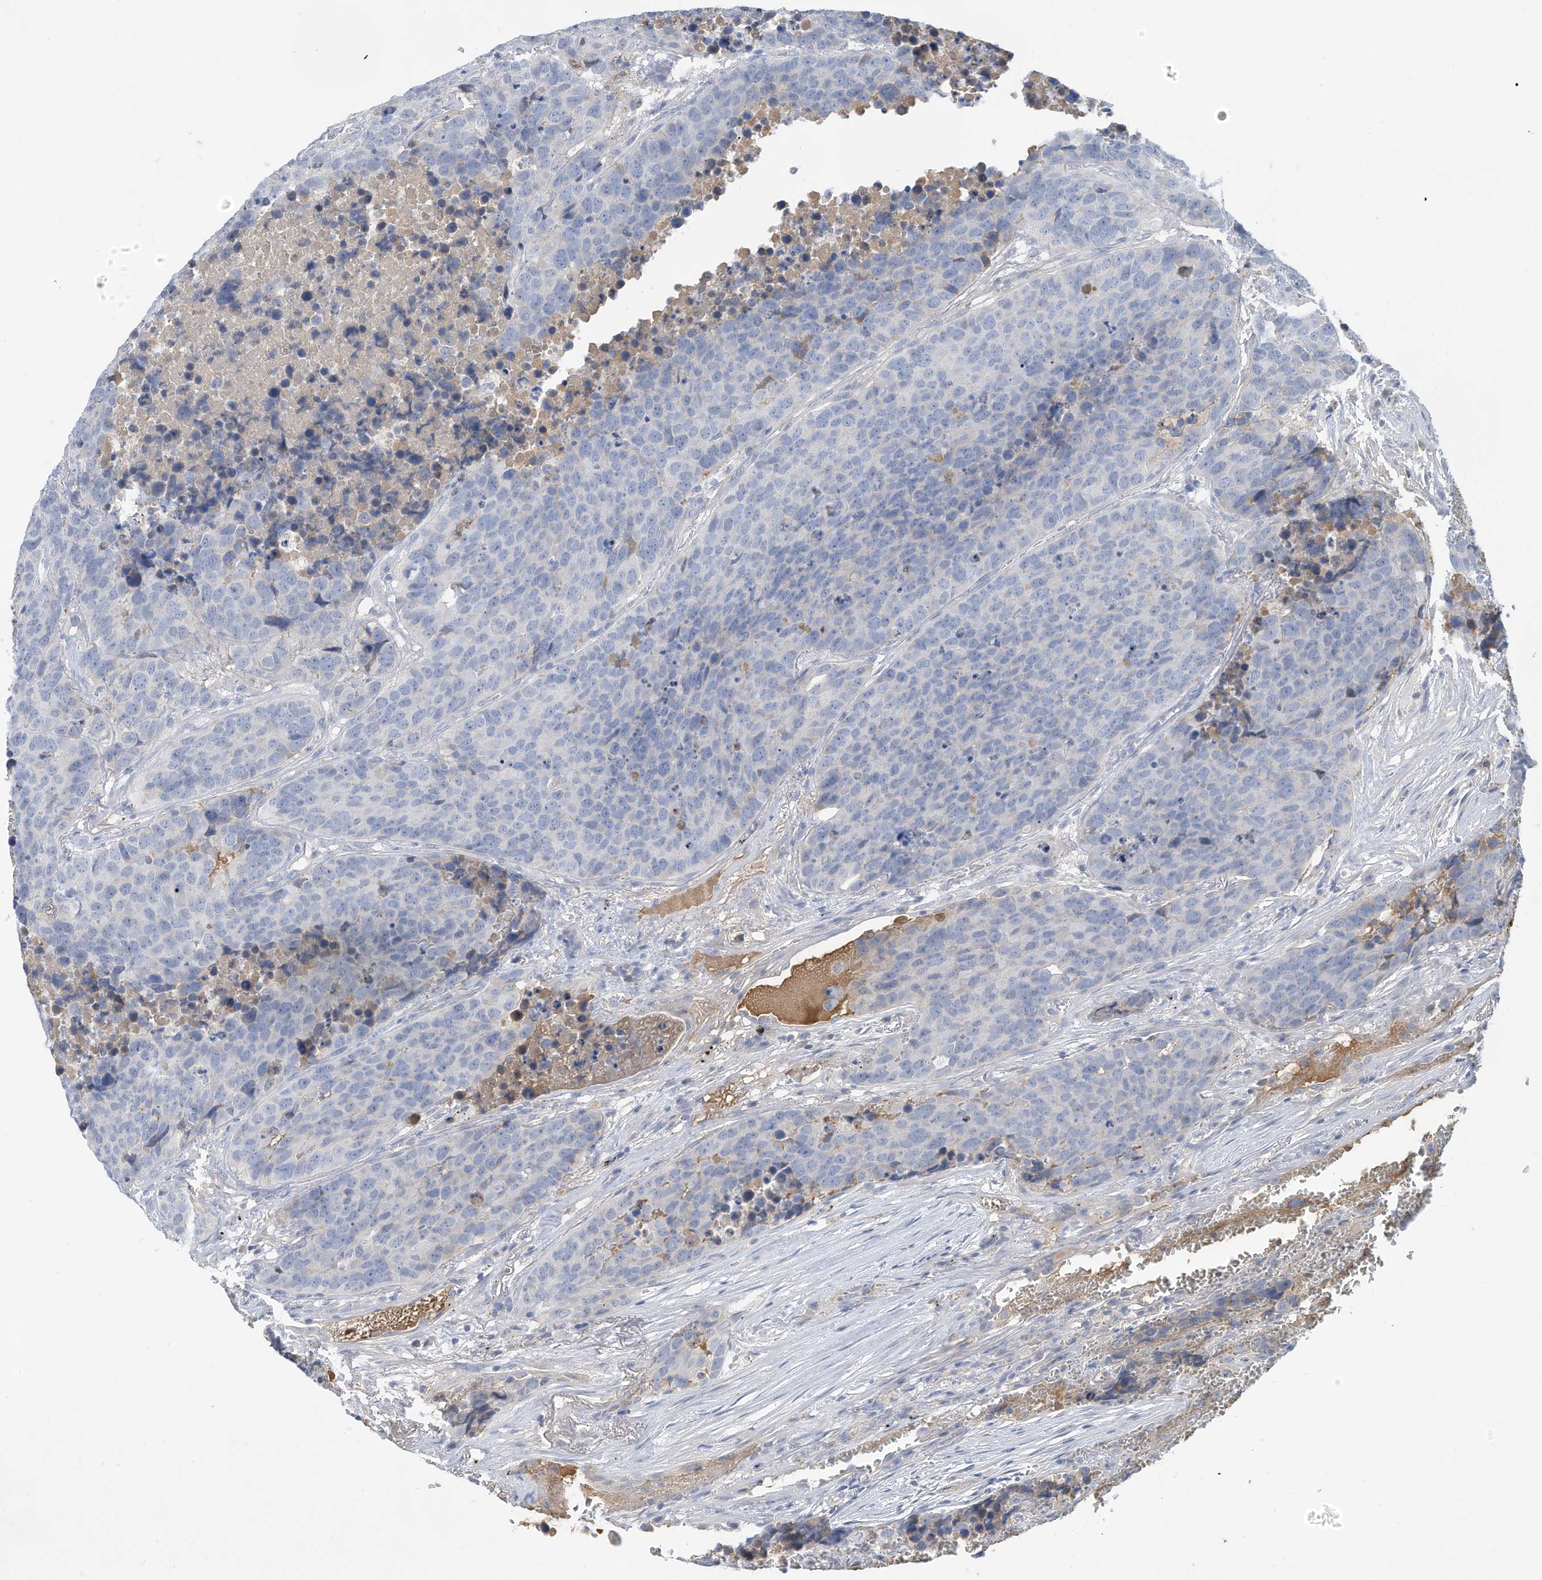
{"staining": {"intensity": "negative", "quantity": "none", "location": "none"}, "tissue": "carcinoid", "cell_type": "Tumor cells", "image_type": "cancer", "snomed": [{"axis": "morphology", "description": "Carcinoid, malignant, NOS"}, {"axis": "topography", "description": "Lung"}], "caption": "Immunohistochemistry (IHC) micrograph of human carcinoid (malignant) stained for a protein (brown), which demonstrates no expression in tumor cells.", "gene": "HAS3", "patient": {"sex": "male", "age": 60}}